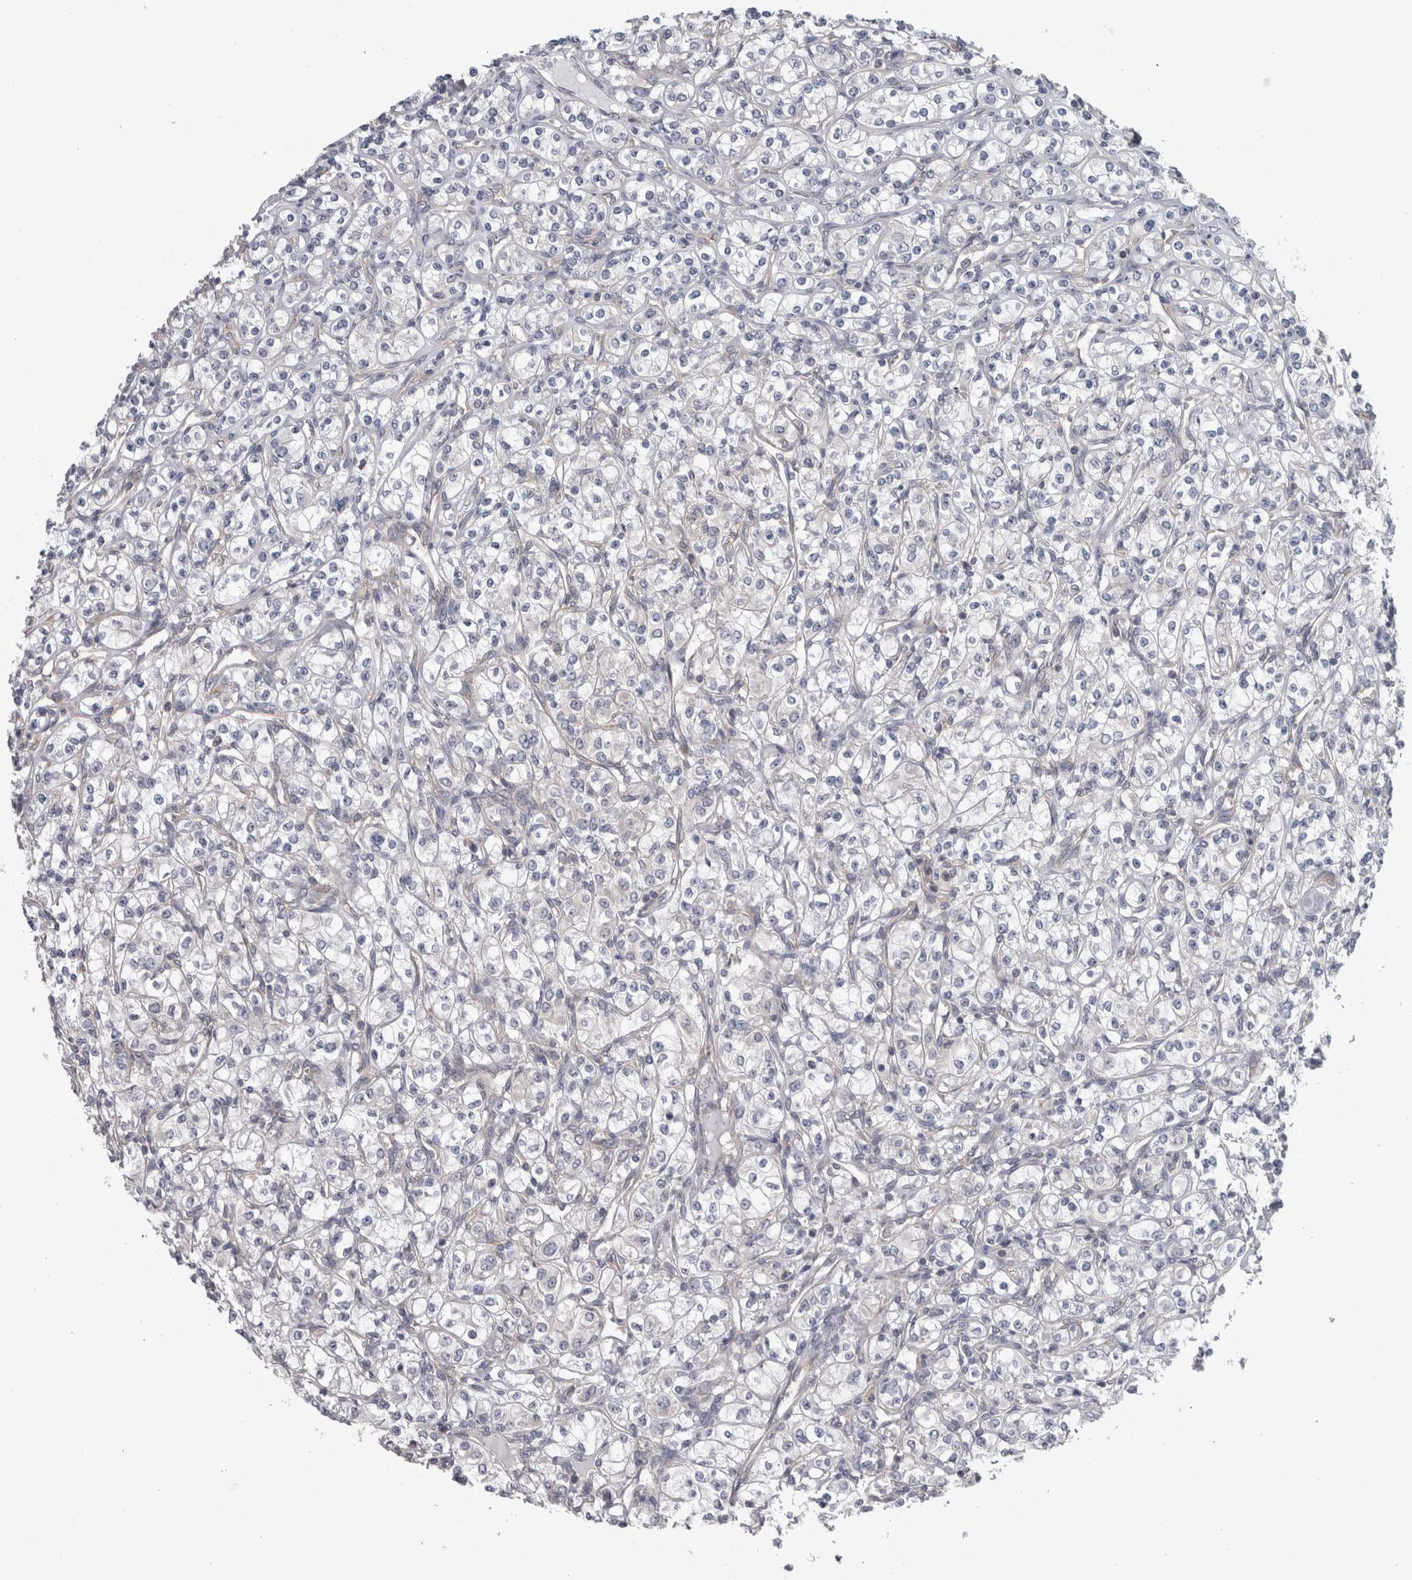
{"staining": {"intensity": "negative", "quantity": "none", "location": "none"}, "tissue": "renal cancer", "cell_type": "Tumor cells", "image_type": "cancer", "snomed": [{"axis": "morphology", "description": "Adenocarcinoma, NOS"}, {"axis": "topography", "description": "Kidney"}], "caption": "Immunohistochemical staining of renal cancer (adenocarcinoma) displays no significant positivity in tumor cells.", "gene": "PRRC2C", "patient": {"sex": "male", "age": 77}}